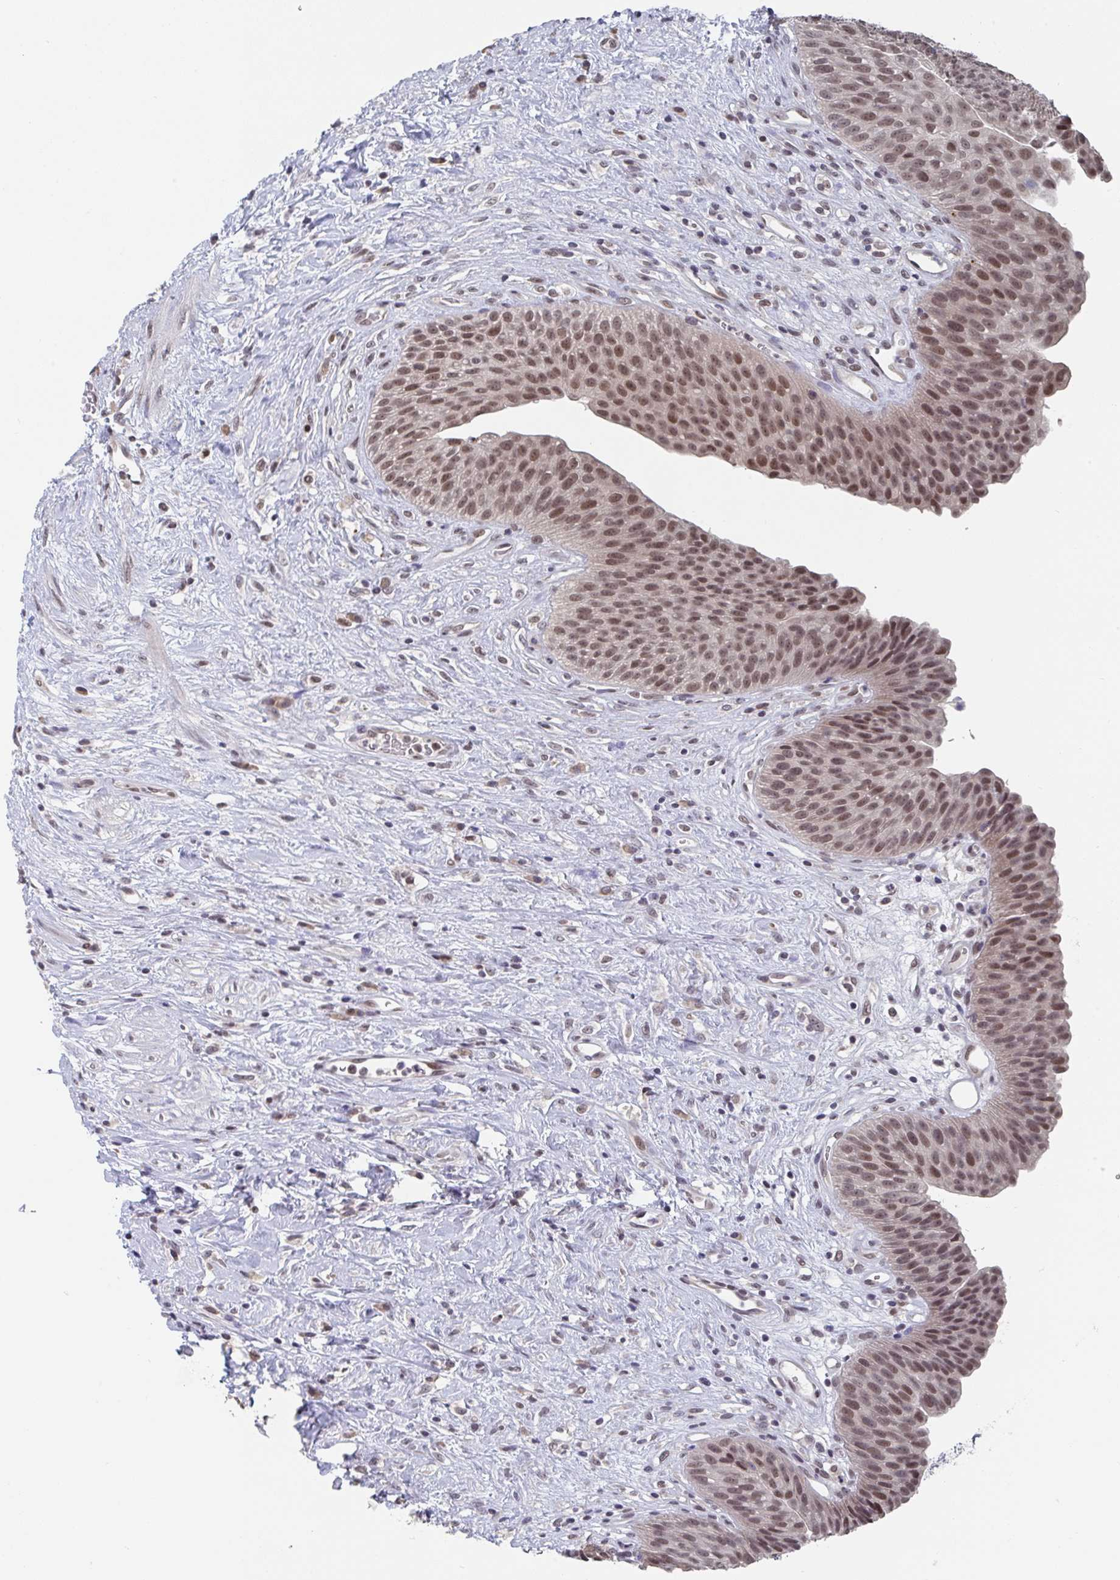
{"staining": {"intensity": "moderate", "quantity": ">75%", "location": "nuclear"}, "tissue": "urinary bladder", "cell_type": "Urothelial cells", "image_type": "normal", "snomed": [{"axis": "morphology", "description": "Normal tissue, NOS"}, {"axis": "topography", "description": "Urinary bladder"}], "caption": "The image demonstrates immunohistochemical staining of benign urinary bladder. There is moderate nuclear staining is seen in about >75% of urothelial cells.", "gene": "JMJD1C", "patient": {"sex": "female", "age": 56}}